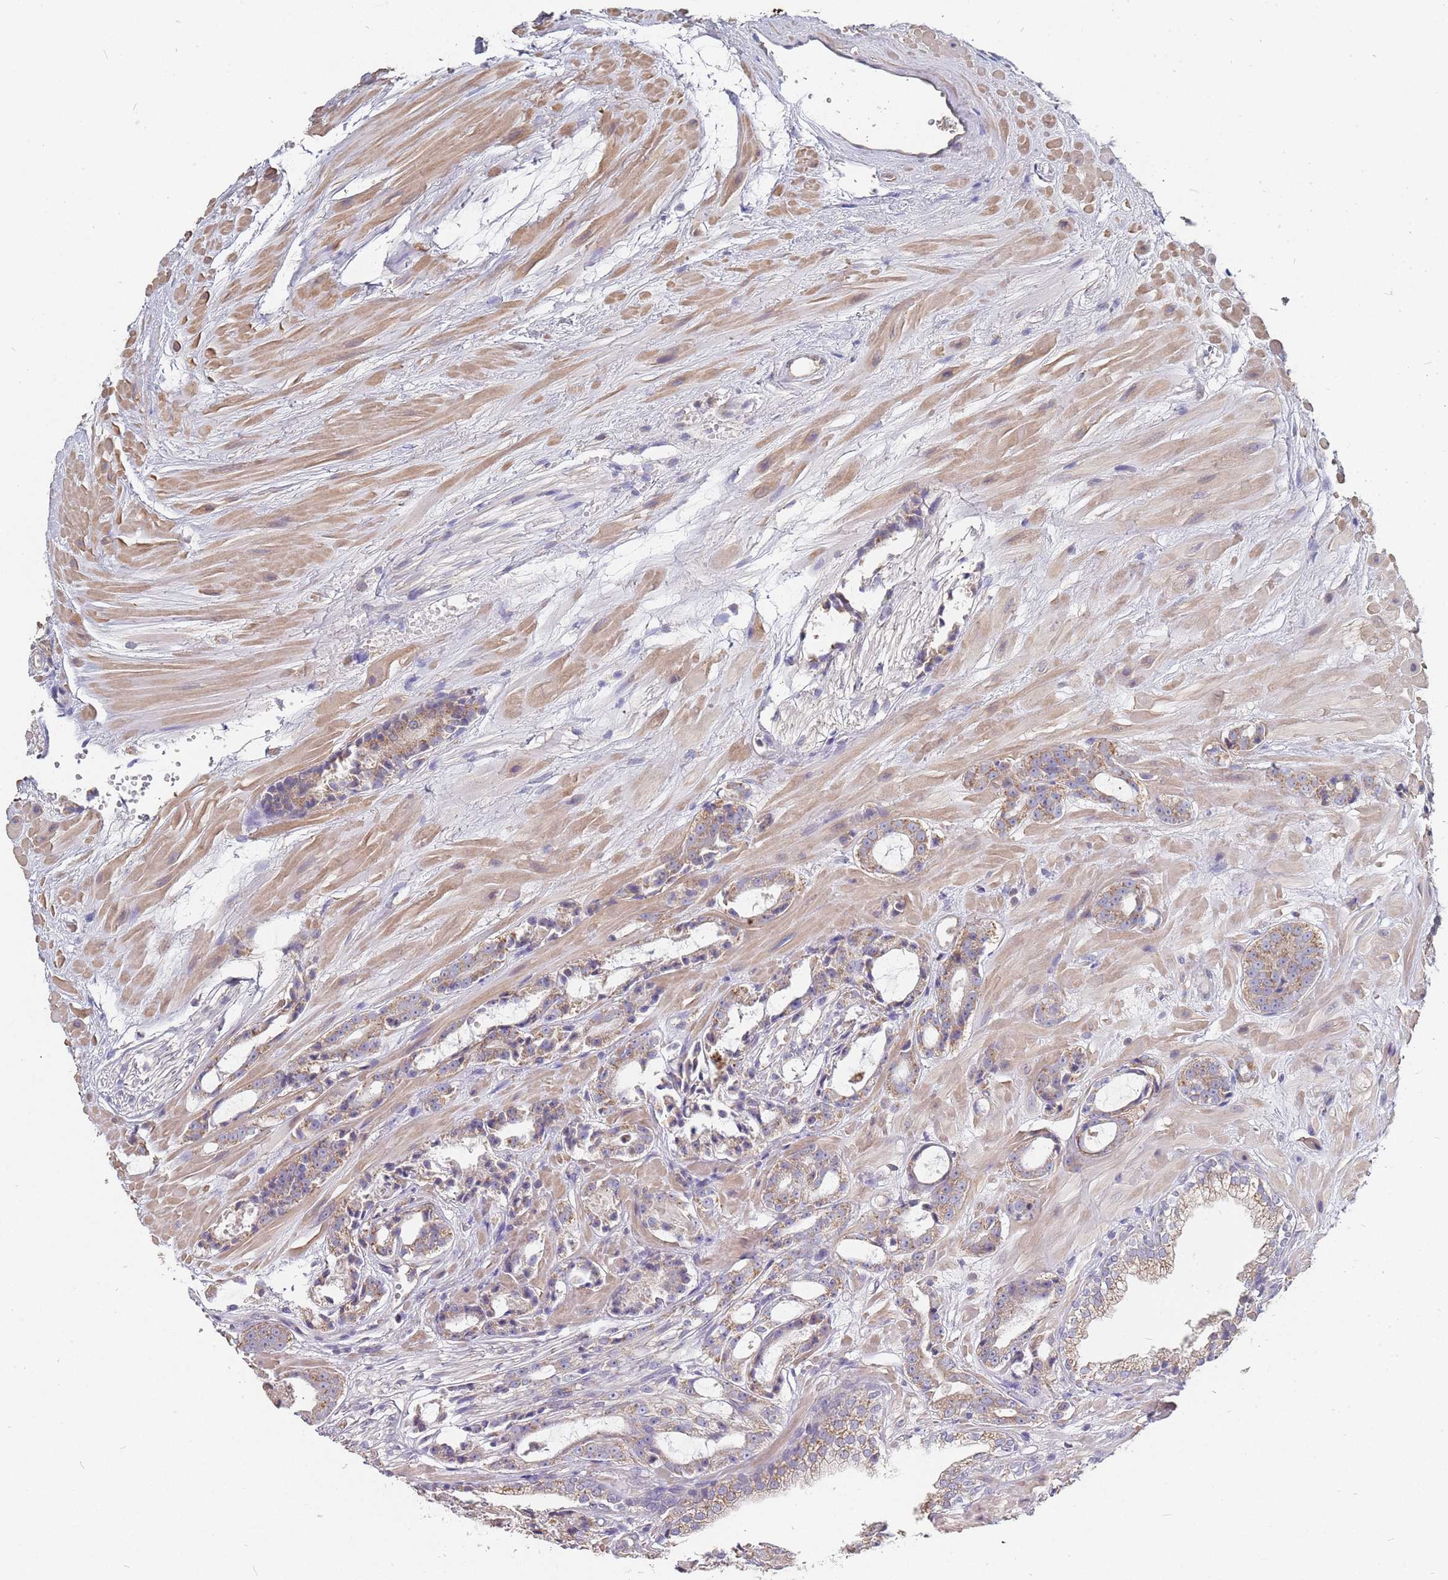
{"staining": {"intensity": "weak", "quantity": "25%-75%", "location": "cytoplasmic/membranous"}, "tissue": "prostate cancer", "cell_type": "Tumor cells", "image_type": "cancer", "snomed": [{"axis": "morphology", "description": "Adenocarcinoma, High grade"}, {"axis": "topography", "description": "Prostate"}], "caption": "This histopathology image displays prostate cancer stained with IHC to label a protein in brown. The cytoplasmic/membranous of tumor cells show weak positivity for the protein. Nuclei are counter-stained blue.", "gene": "TCEANC2", "patient": {"sex": "male", "age": 71}}